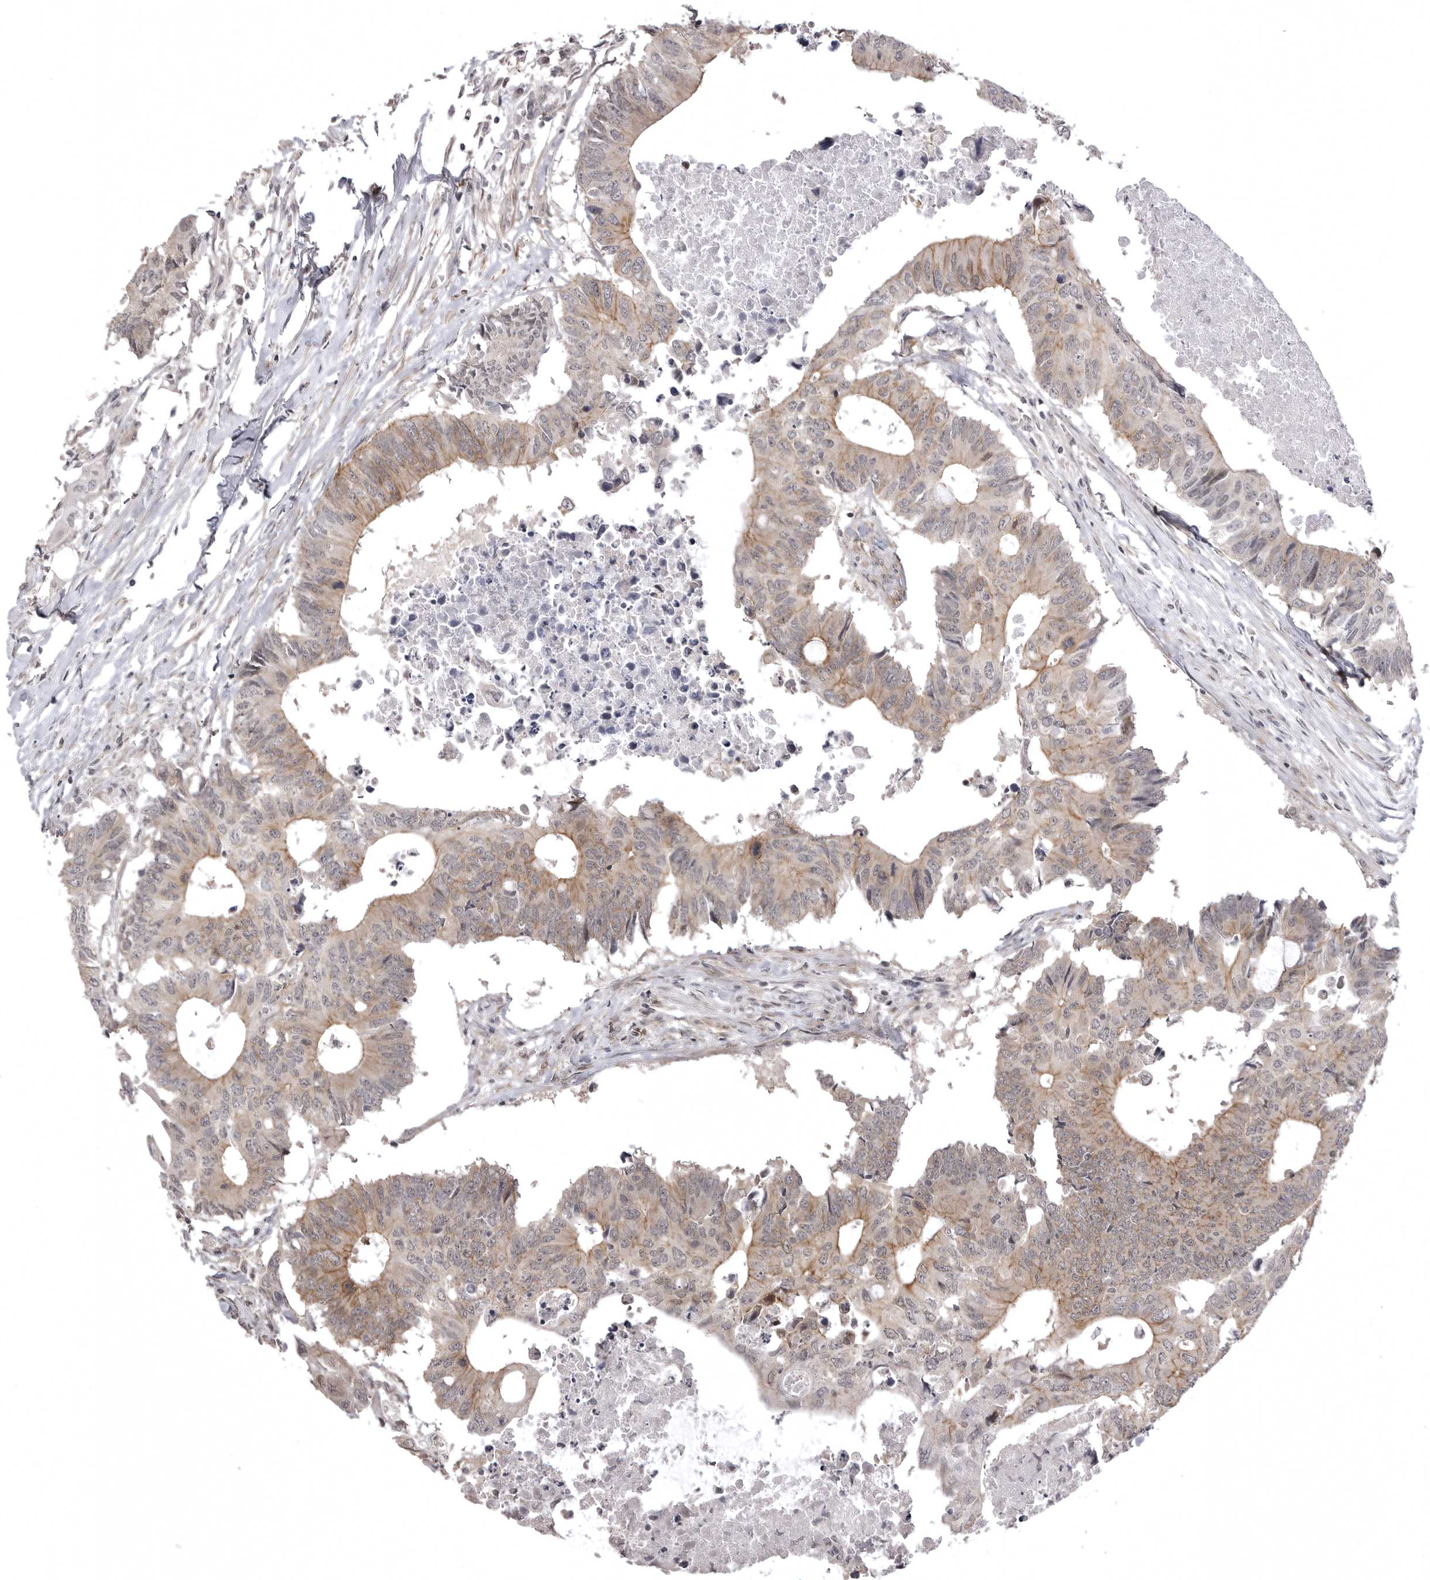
{"staining": {"intensity": "moderate", "quantity": "<25%", "location": "cytoplasmic/membranous"}, "tissue": "colorectal cancer", "cell_type": "Tumor cells", "image_type": "cancer", "snomed": [{"axis": "morphology", "description": "Adenocarcinoma, NOS"}, {"axis": "topography", "description": "Colon"}], "caption": "DAB (3,3'-diaminobenzidine) immunohistochemical staining of human colorectal cancer (adenocarcinoma) reveals moderate cytoplasmic/membranous protein expression in about <25% of tumor cells.", "gene": "SORBS1", "patient": {"sex": "male", "age": 71}}